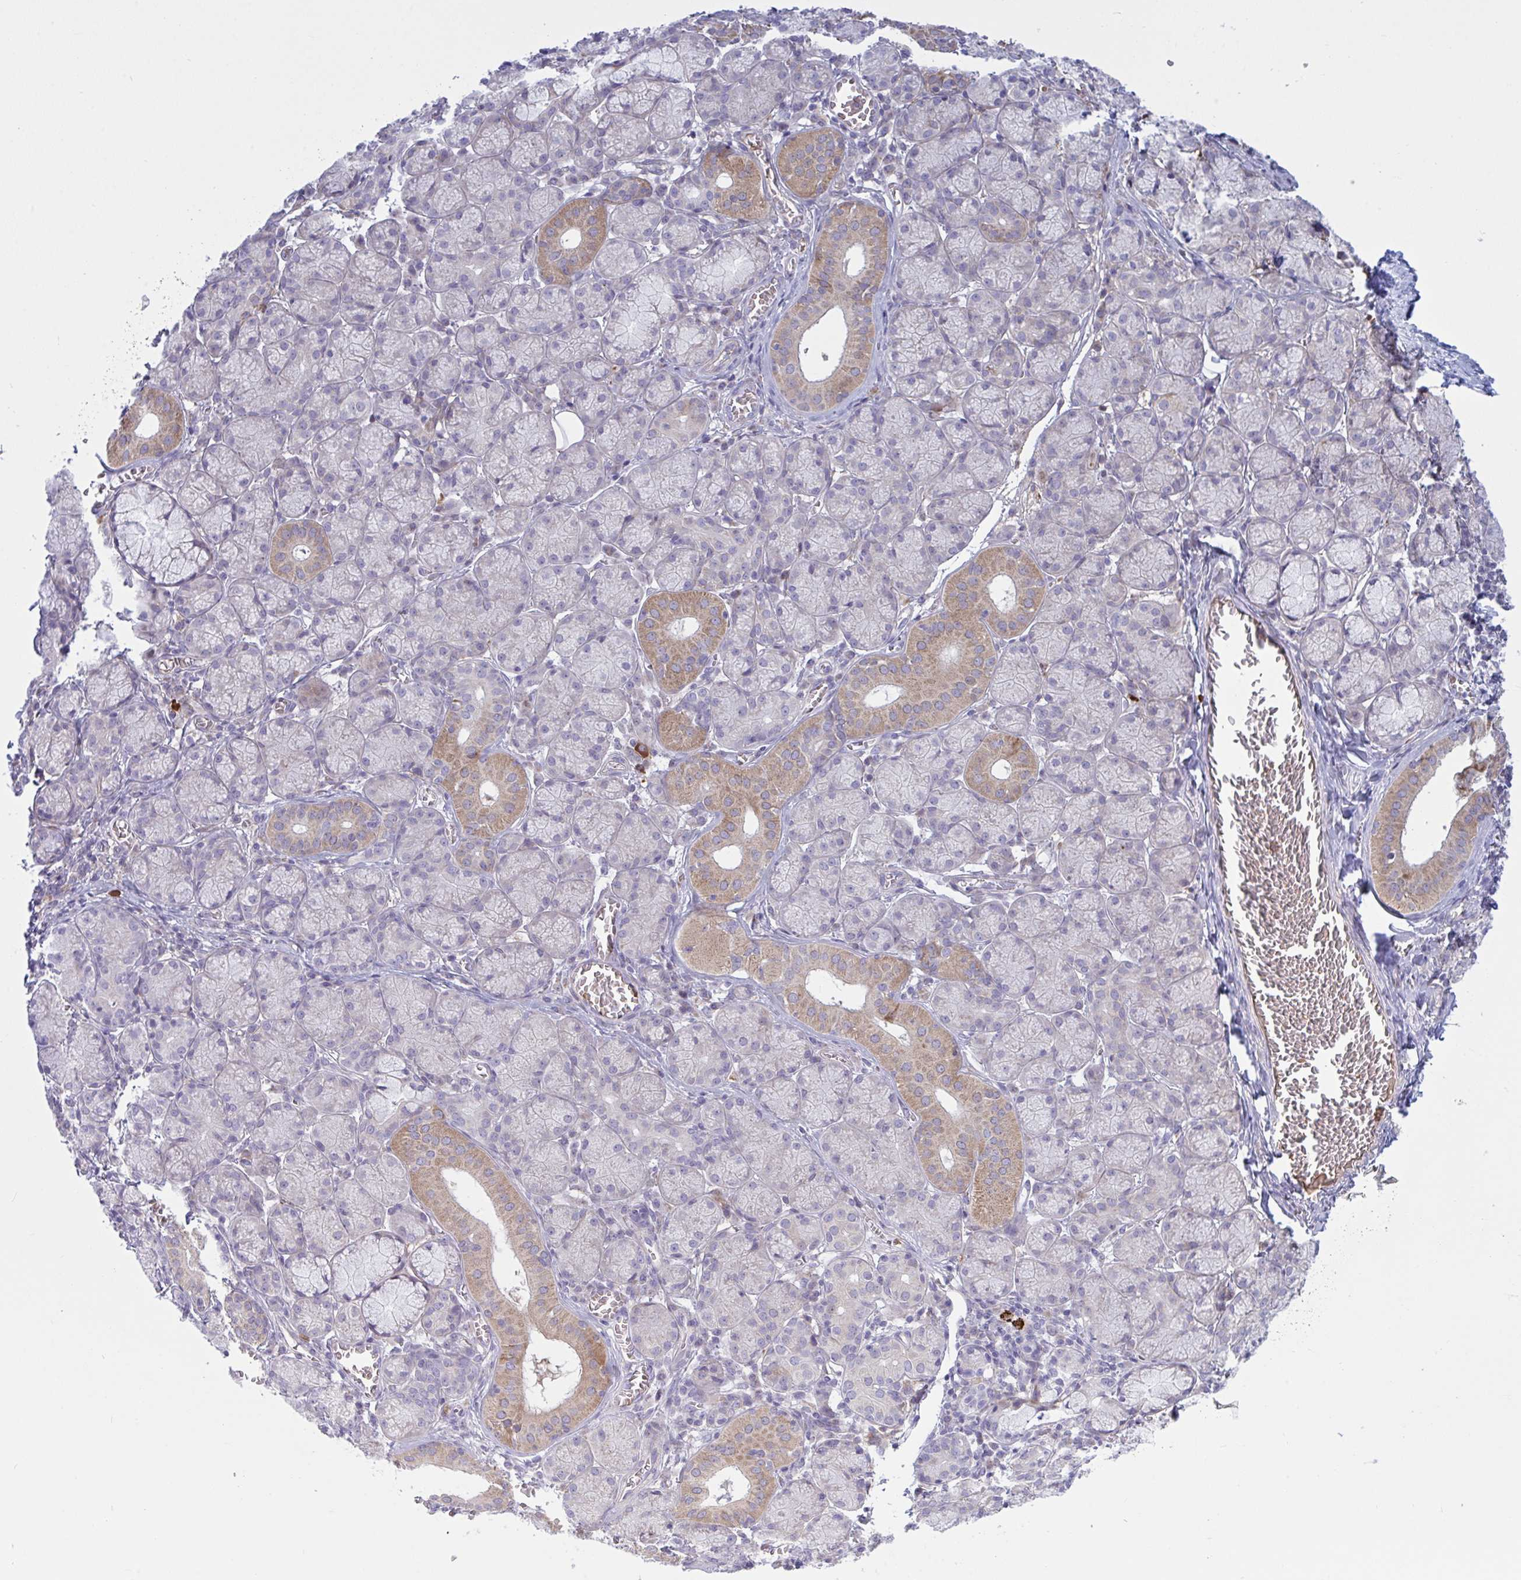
{"staining": {"intensity": "moderate", "quantity": "25%-75%", "location": "cytoplasmic/membranous"}, "tissue": "salivary gland", "cell_type": "Glandular cells", "image_type": "normal", "snomed": [{"axis": "morphology", "description": "Normal tissue, NOS"}, {"axis": "topography", "description": "Salivary gland"}], "caption": "Immunohistochemistry image of normal salivary gland: human salivary gland stained using immunohistochemistry reveals medium levels of moderate protein expression localized specifically in the cytoplasmic/membranous of glandular cells, appearing as a cytoplasmic/membranous brown color.", "gene": "VWC2", "patient": {"sex": "female", "age": 24}}